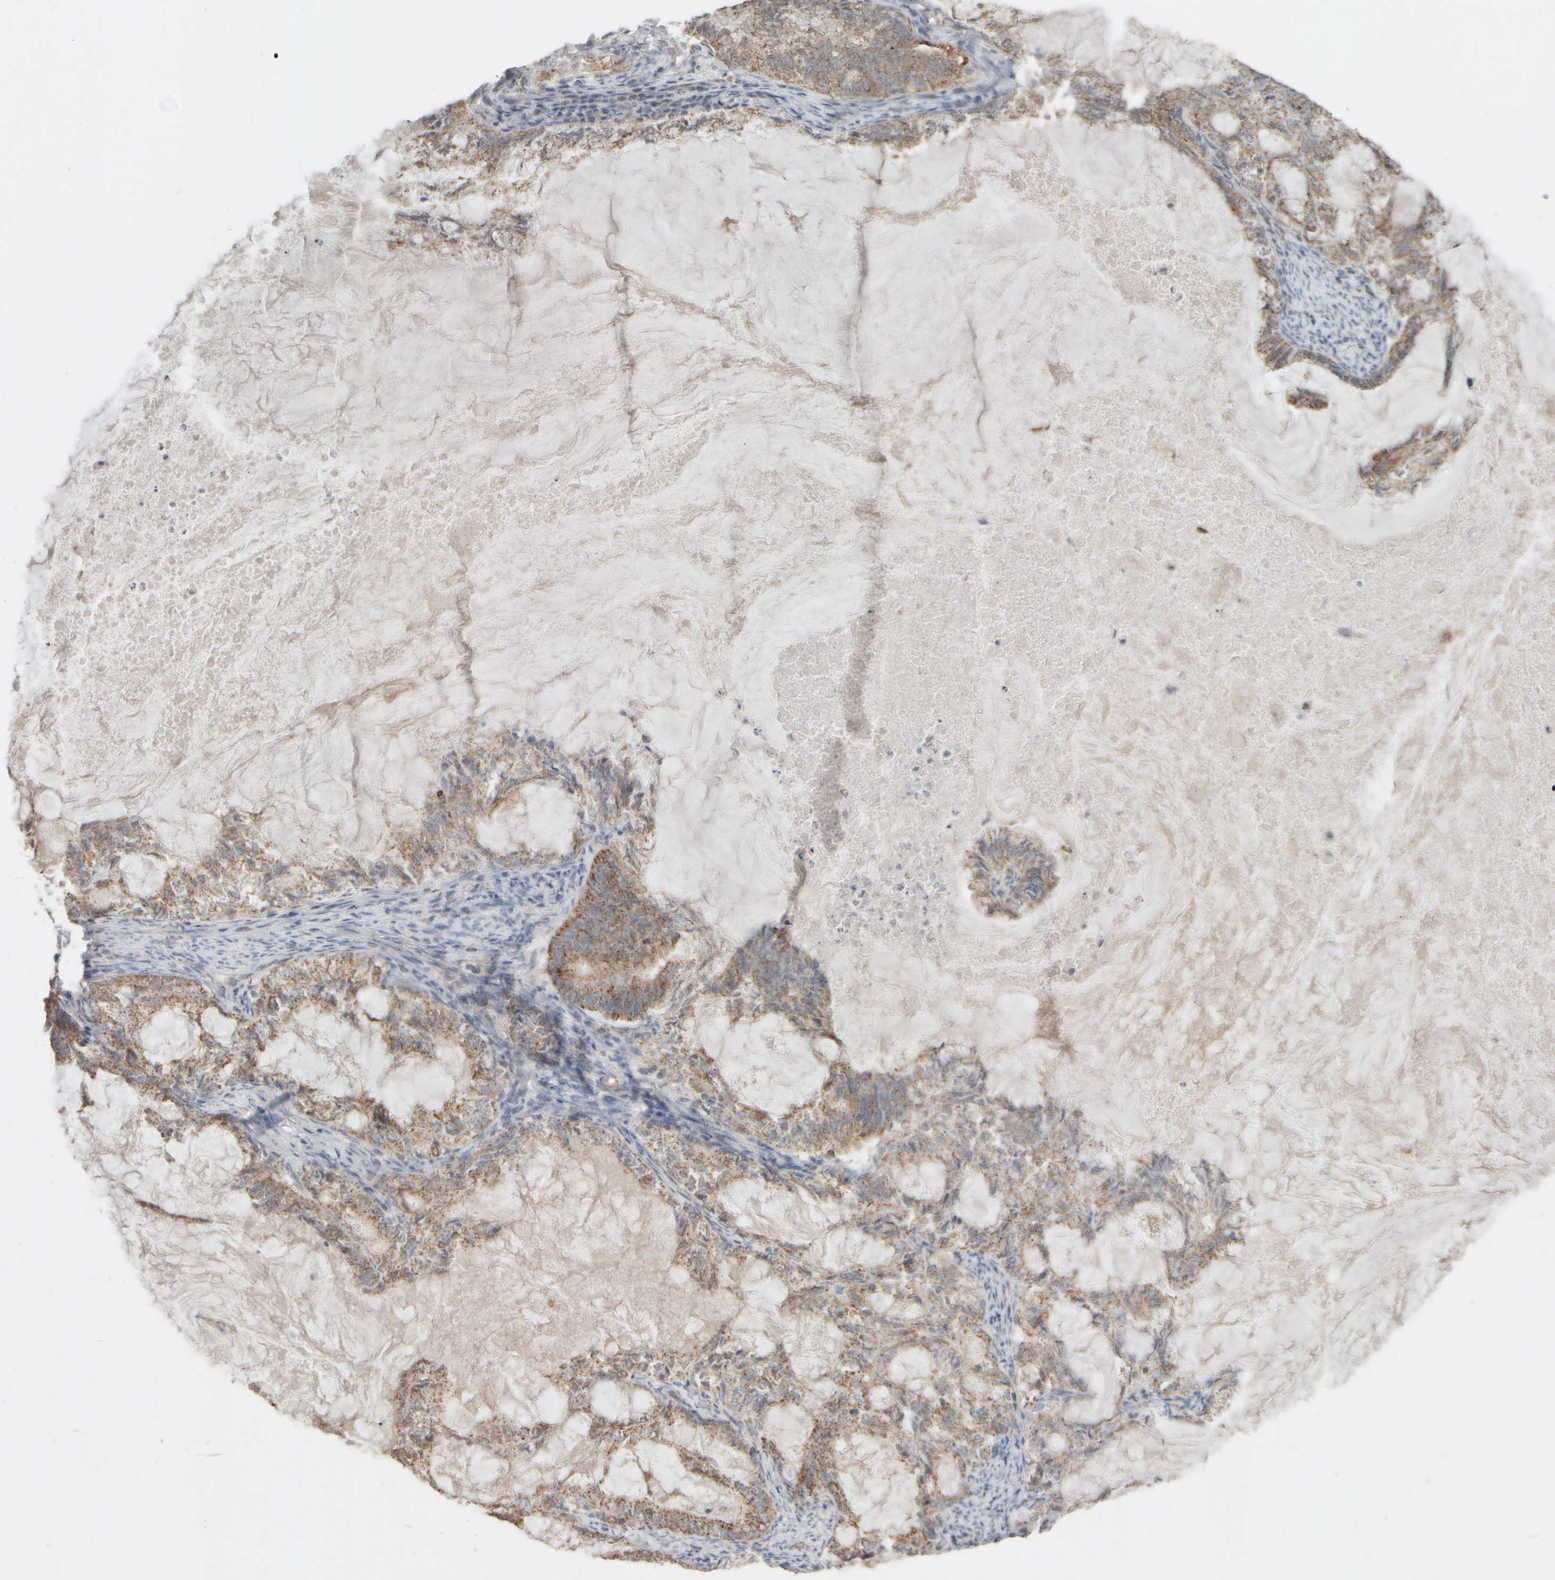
{"staining": {"intensity": "moderate", "quantity": "25%-75%", "location": "cytoplasmic/membranous"}, "tissue": "endometrial cancer", "cell_type": "Tumor cells", "image_type": "cancer", "snomed": [{"axis": "morphology", "description": "Adenocarcinoma, NOS"}, {"axis": "topography", "description": "Endometrium"}], "caption": "Immunohistochemical staining of endometrial cancer (adenocarcinoma) shows medium levels of moderate cytoplasmic/membranous protein expression in approximately 25%-75% of tumor cells.", "gene": "EIF2B3", "patient": {"sex": "female", "age": 86}}